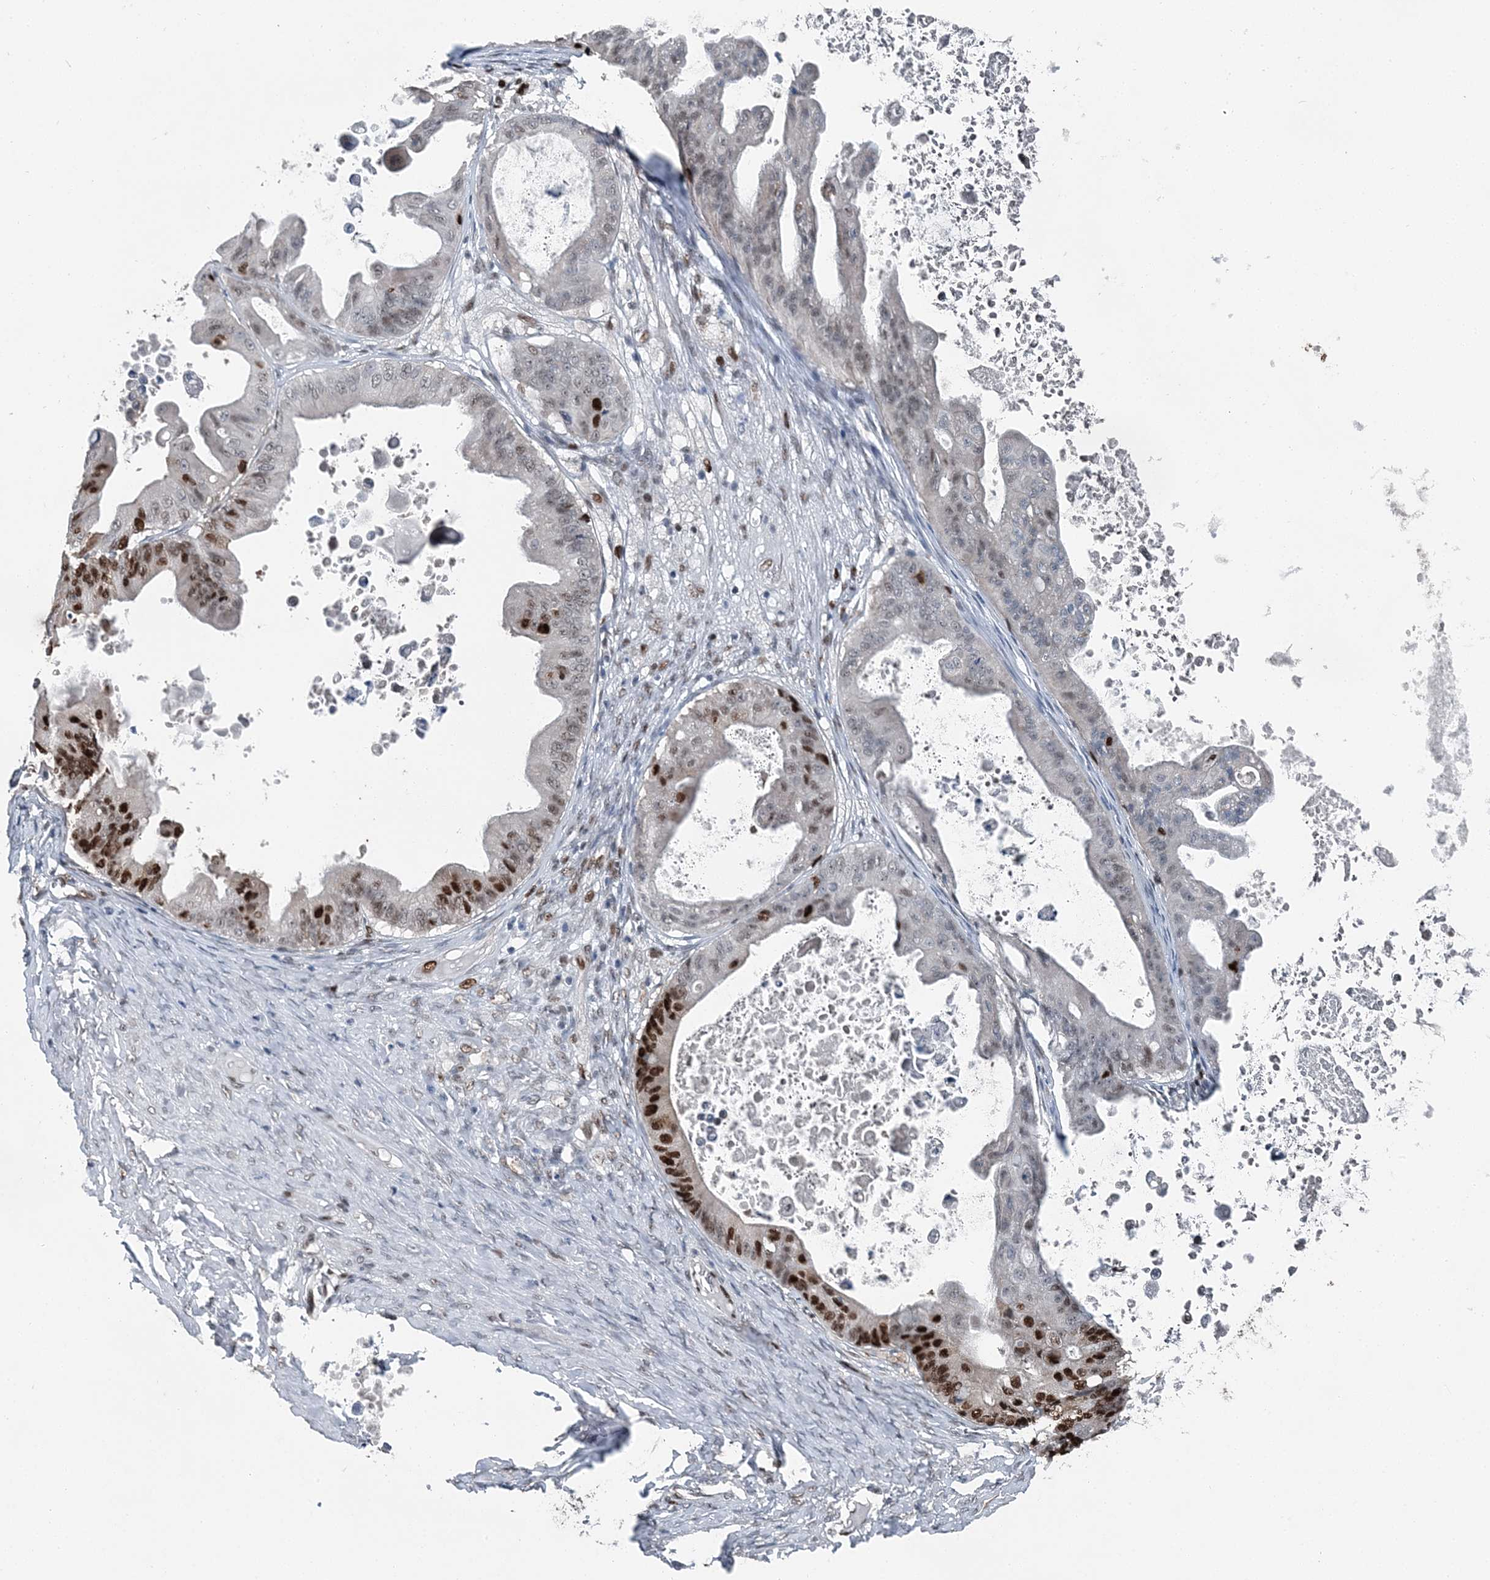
{"staining": {"intensity": "strong", "quantity": "25%-75%", "location": "nuclear"}, "tissue": "ovarian cancer", "cell_type": "Tumor cells", "image_type": "cancer", "snomed": [{"axis": "morphology", "description": "Cystadenocarcinoma, mucinous, NOS"}, {"axis": "topography", "description": "Ovary"}], "caption": "Human ovarian cancer stained with a protein marker exhibits strong staining in tumor cells.", "gene": "HAT1", "patient": {"sex": "female", "age": 37}}